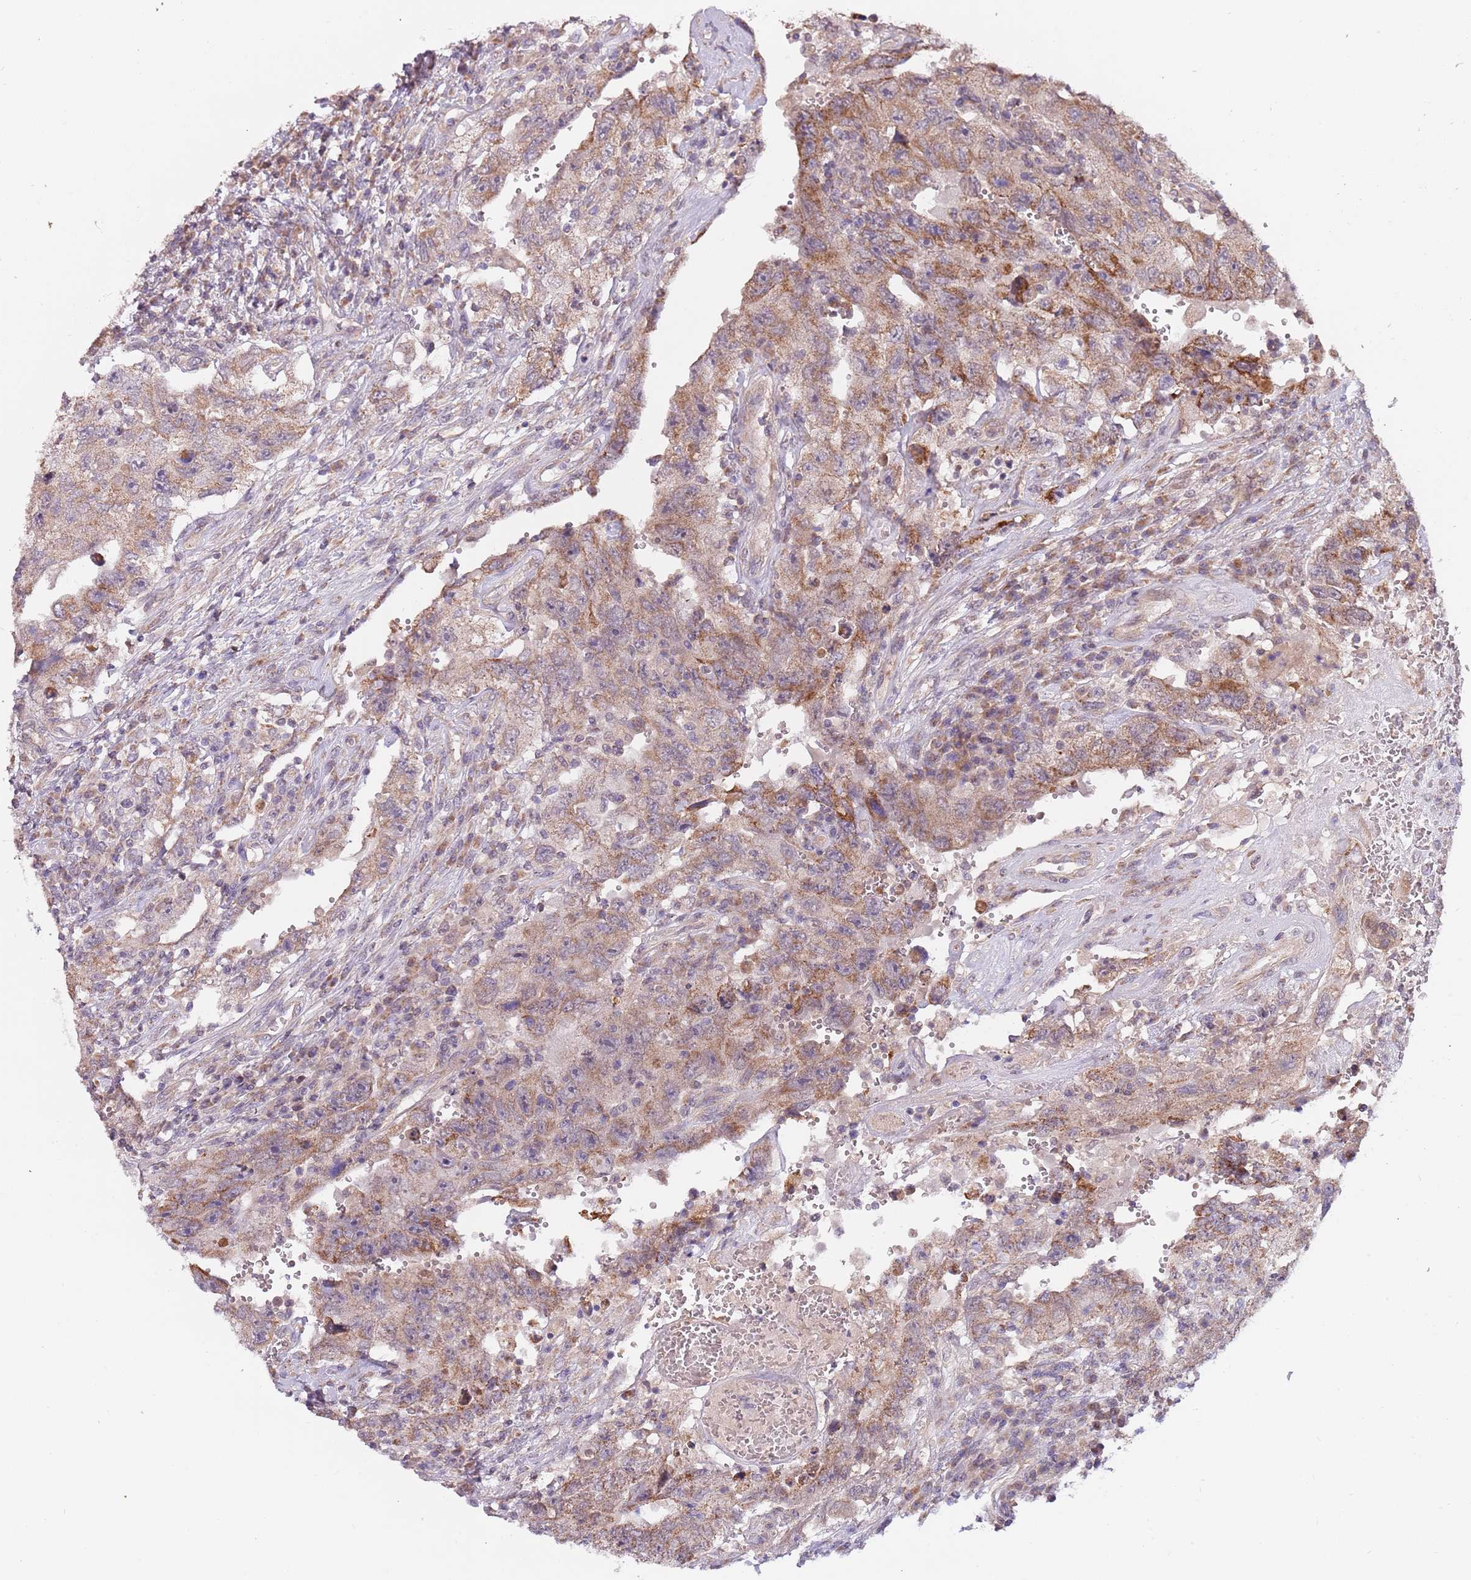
{"staining": {"intensity": "weak", "quantity": "25%-75%", "location": "cytoplasmic/membranous"}, "tissue": "testis cancer", "cell_type": "Tumor cells", "image_type": "cancer", "snomed": [{"axis": "morphology", "description": "Carcinoma, Embryonal, NOS"}, {"axis": "topography", "description": "Testis"}], "caption": "Protein staining displays weak cytoplasmic/membranous expression in approximately 25%-75% of tumor cells in testis embryonal carcinoma.", "gene": "RNF181", "patient": {"sex": "male", "age": 26}}